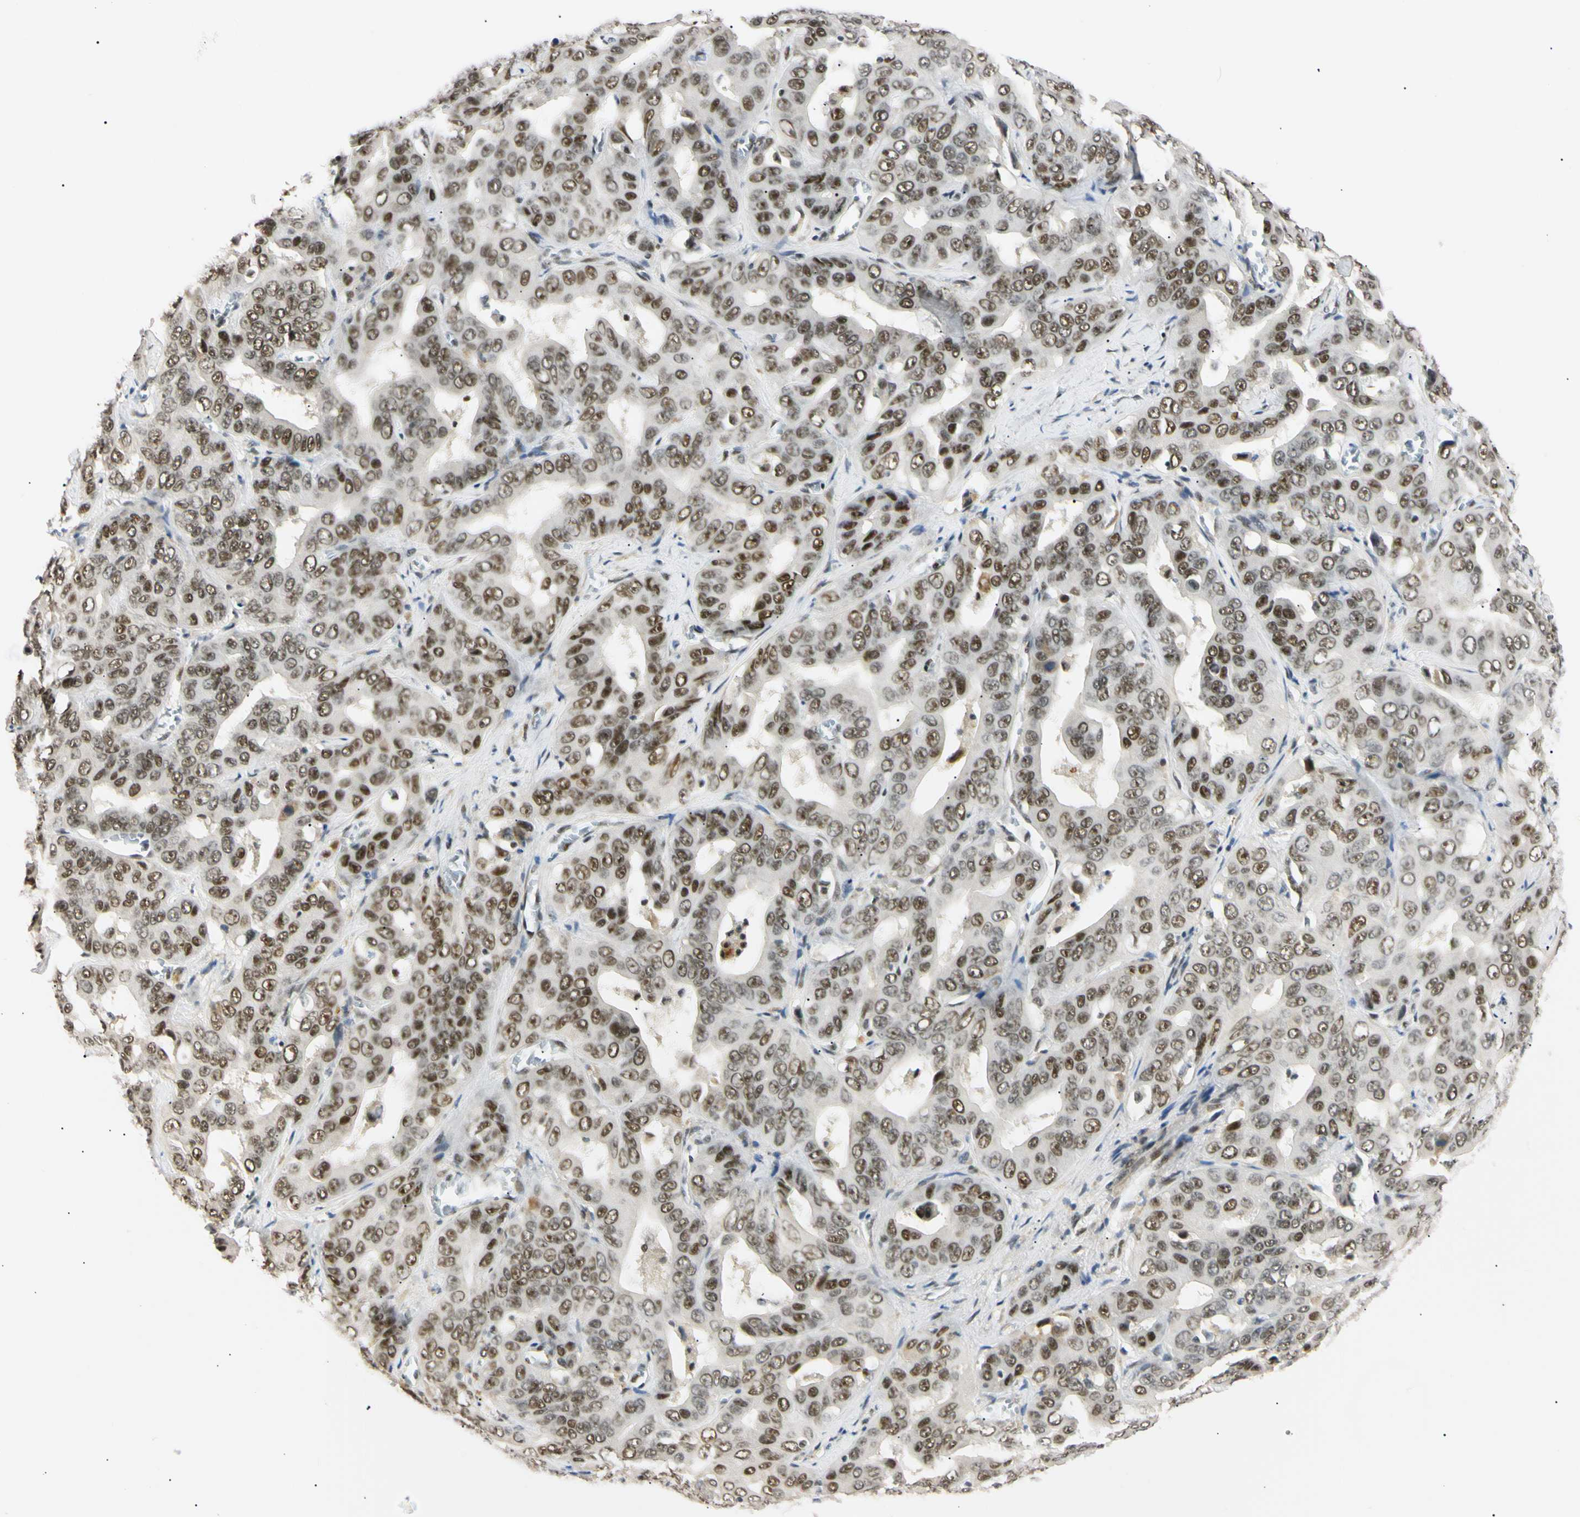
{"staining": {"intensity": "moderate", "quantity": ">75%", "location": "nuclear"}, "tissue": "liver cancer", "cell_type": "Tumor cells", "image_type": "cancer", "snomed": [{"axis": "morphology", "description": "Cholangiocarcinoma"}, {"axis": "topography", "description": "Liver"}], "caption": "Cholangiocarcinoma (liver) was stained to show a protein in brown. There is medium levels of moderate nuclear expression in approximately >75% of tumor cells. The staining was performed using DAB to visualize the protein expression in brown, while the nuclei were stained in blue with hematoxylin (Magnification: 20x).", "gene": "ZNF134", "patient": {"sex": "female", "age": 52}}